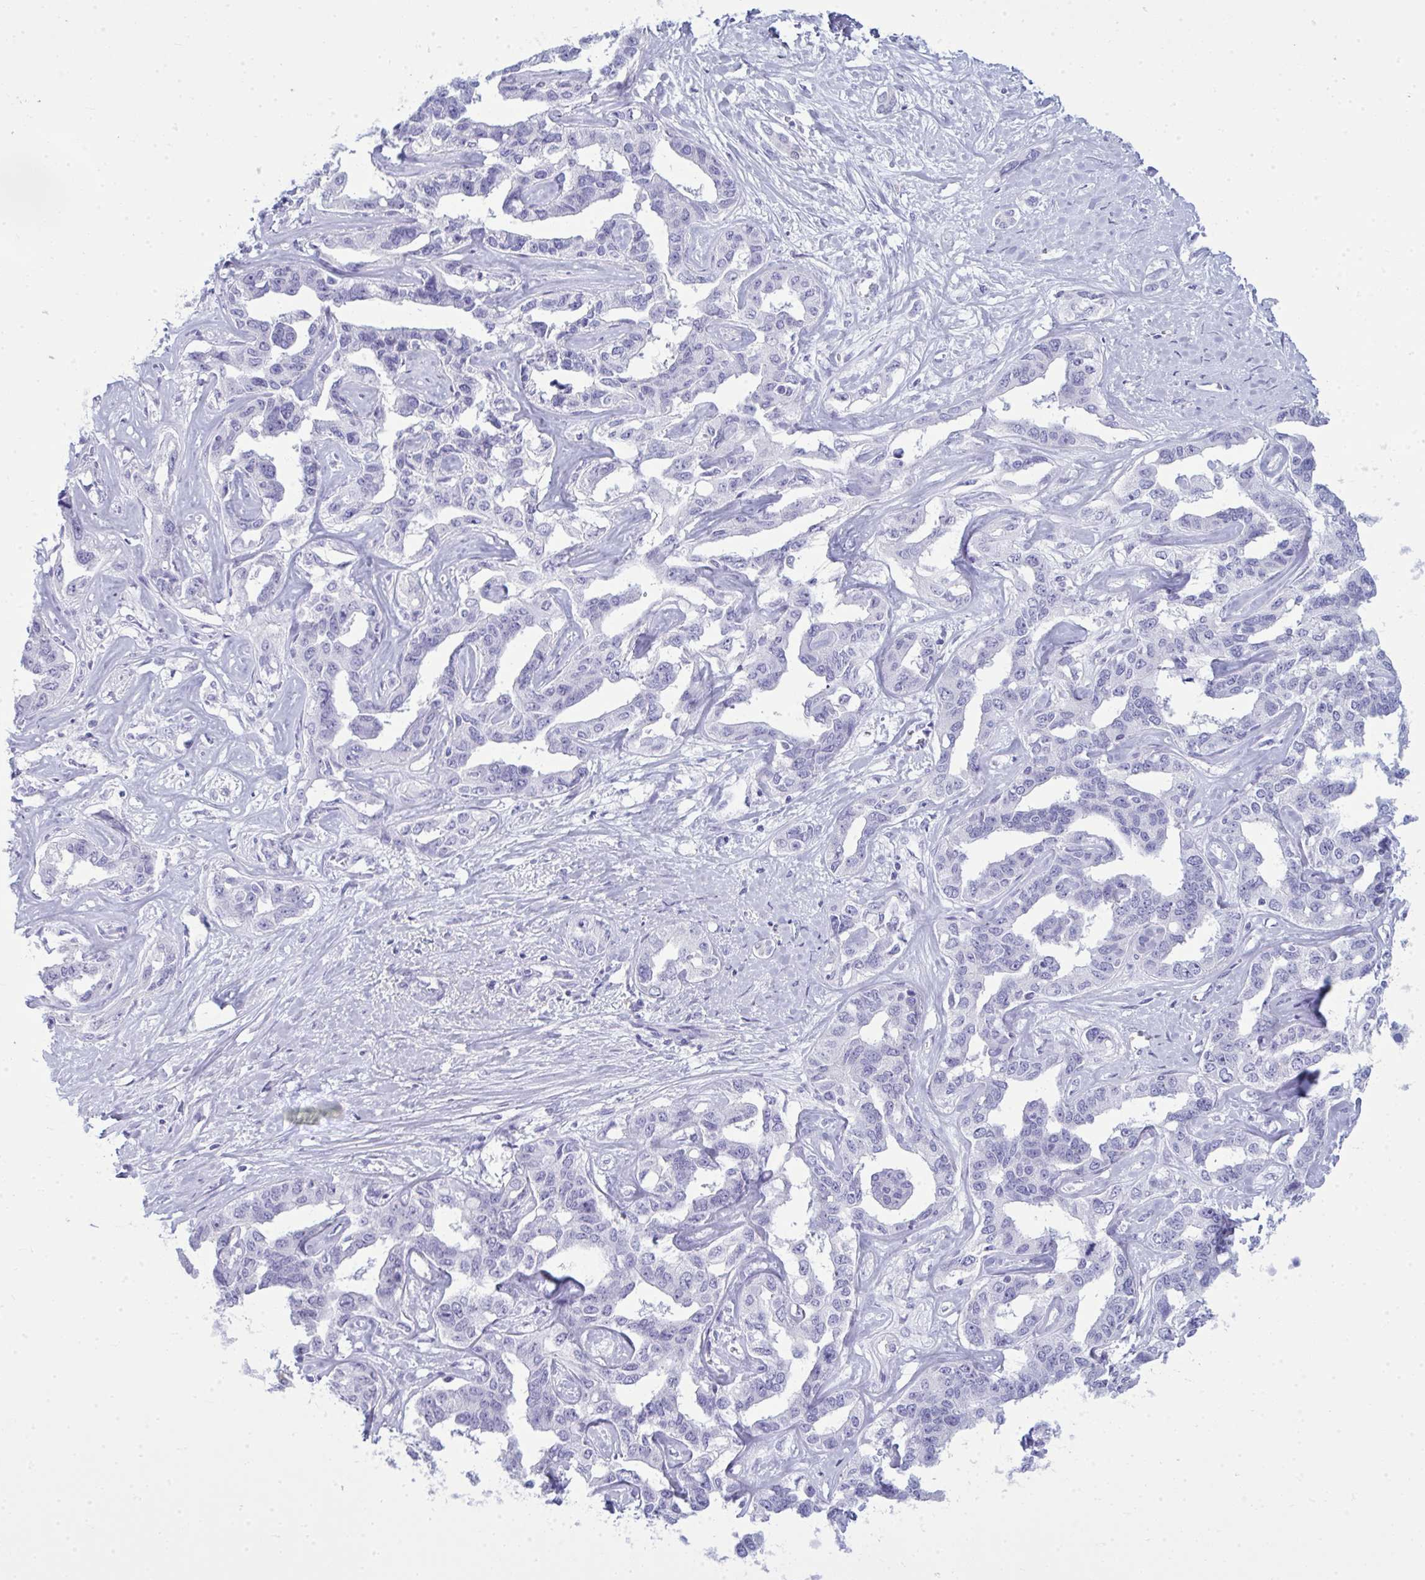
{"staining": {"intensity": "negative", "quantity": "none", "location": "none"}, "tissue": "liver cancer", "cell_type": "Tumor cells", "image_type": "cancer", "snomed": [{"axis": "morphology", "description": "Cholangiocarcinoma"}, {"axis": "topography", "description": "Liver"}], "caption": "Liver cancer was stained to show a protein in brown. There is no significant positivity in tumor cells. The staining was performed using DAB (3,3'-diaminobenzidine) to visualize the protein expression in brown, while the nuclei were stained in blue with hematoxylin (Magnification: 20x).", "gene": "QDPR", "patient": {"sex": "male", "age": 59}}